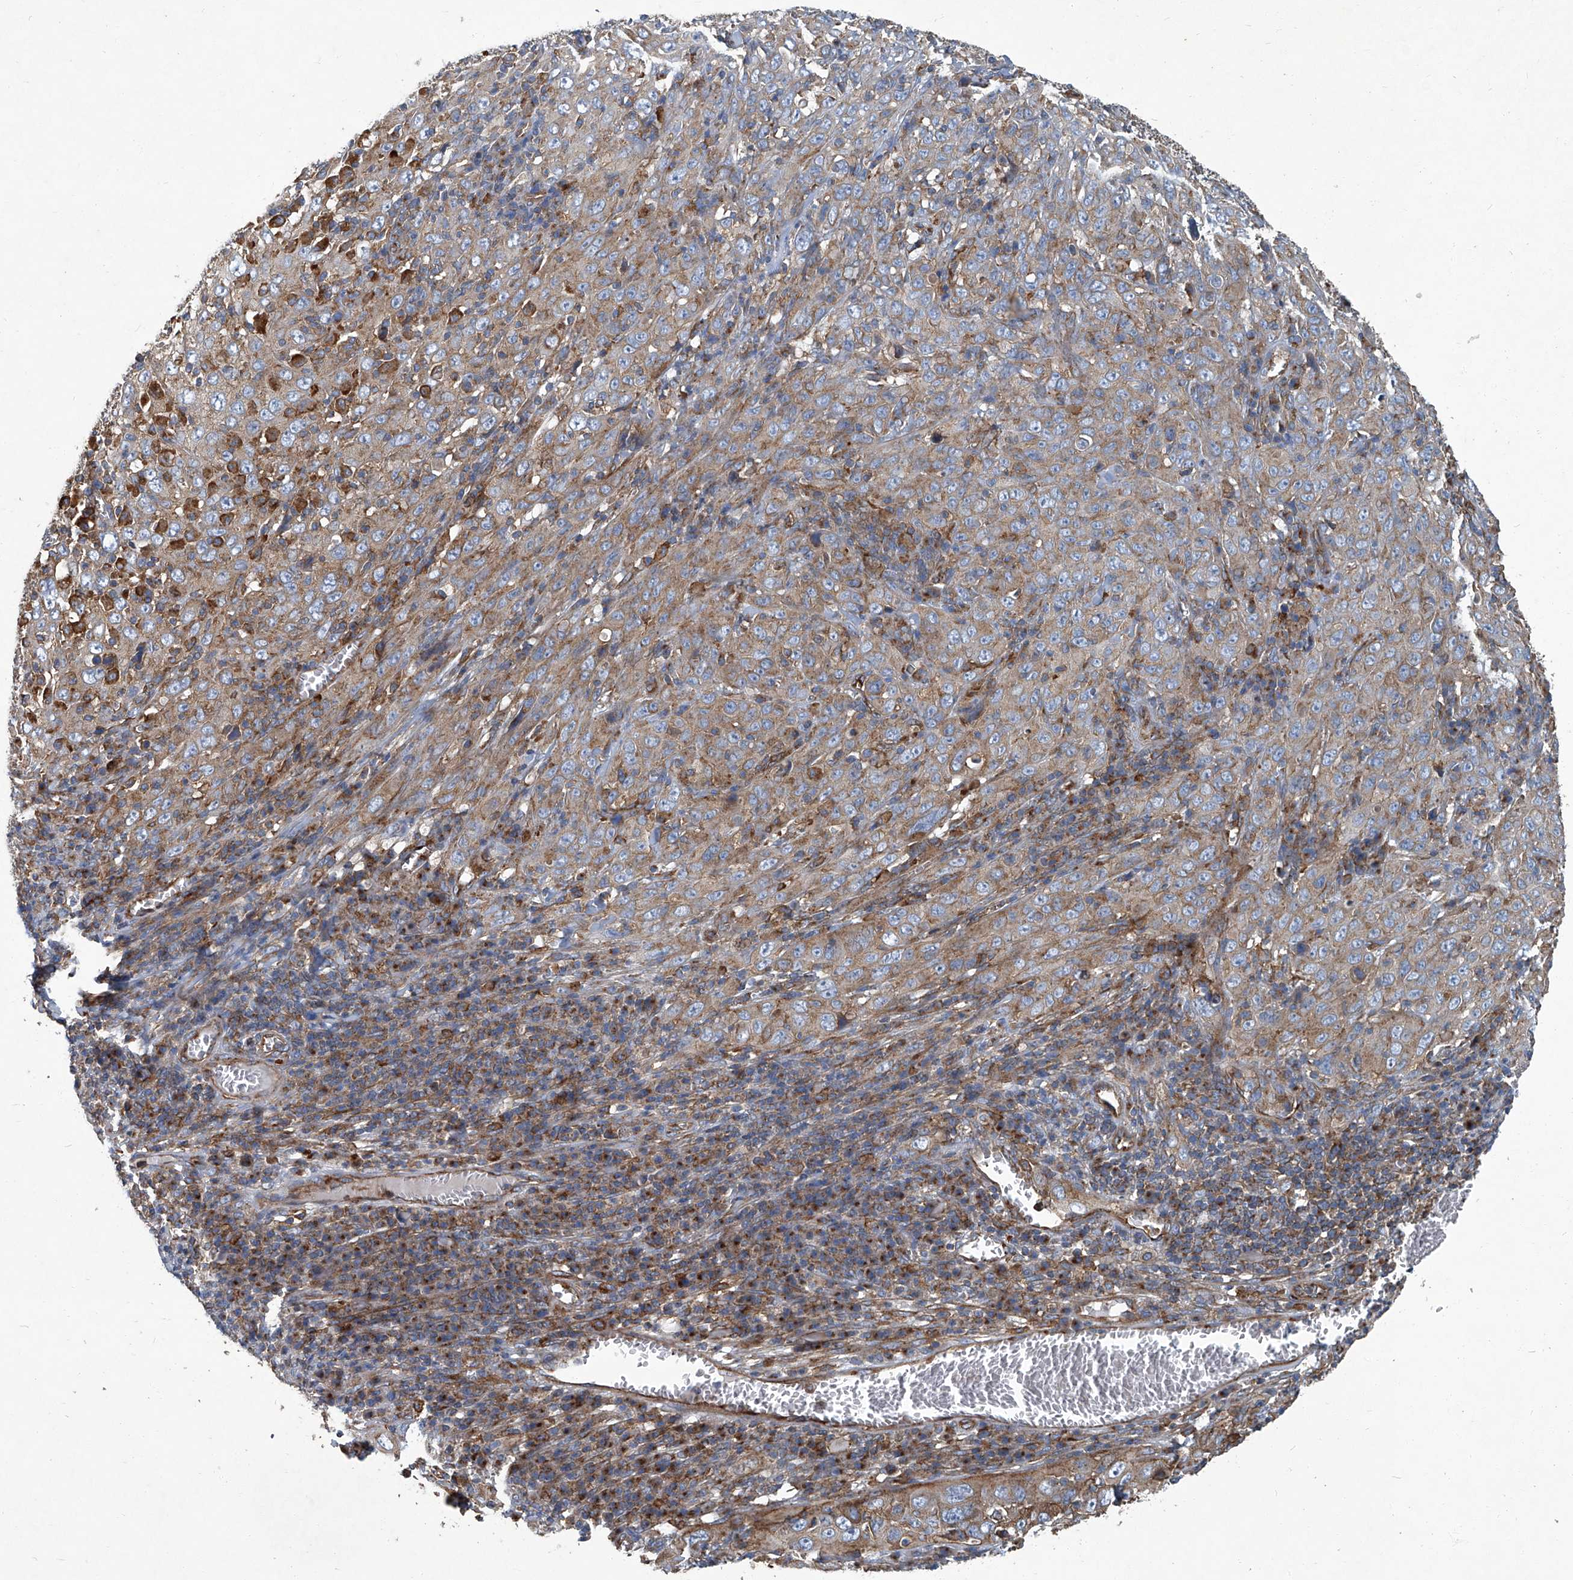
{"staining": {"intensity": "weak", "quantity": "25%-75%", "location": "cytoplasmic/membranous"}, "tissue": "cervical cancer", "cell_type": "Tumor cells", "image_type": "cancer", "snomed": [{"axis": "morphology", "description": "Squamous cell carcinoma, NOS"}, {"axis": "topography", "description": "Cervix"}], "caption": "Brown immunohistochemical staining in human cervical cancer demonstrates weak cytoplasmic/membranous expression in approximately 25%-75% of tumor cells. The protein is shown in brown color, while the nuclei are stained blue.", "gene": "PIGH", "patient": {"sex": "female", "age": 46}}